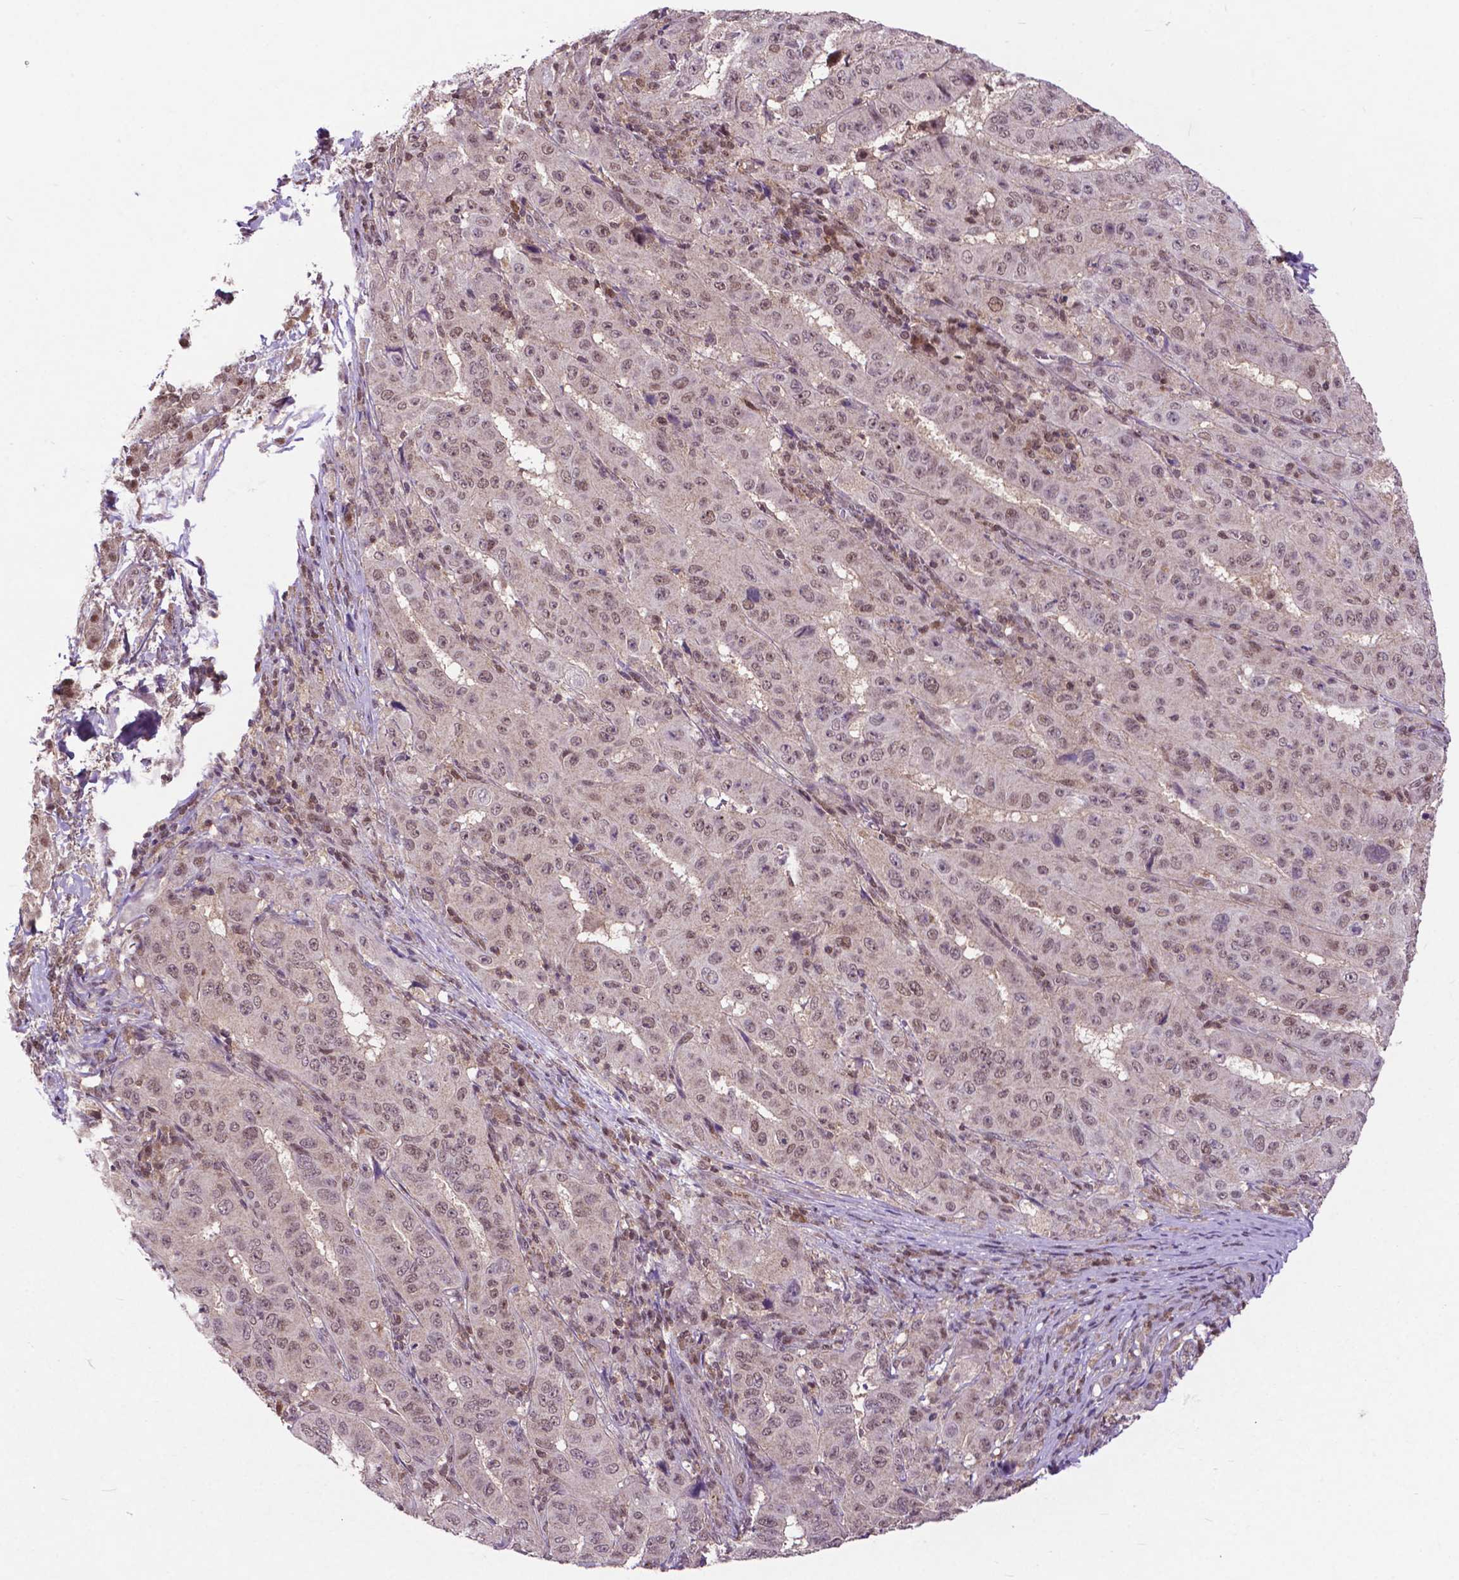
{"staining": {"intensity": "weak", "quantity": ">75%", "location": "nuclear"}, "tissue": "pancreatic cancer", "cell_type": "Tumor cells", "image_type": "cancer", "snomed": [{"axis": "morphology", "description": "Adenocarcinoma, NOS"}, {"axis": "topography", "description": "Pancreas"}], "caption": "This is a photomicrograph of immunohistochemistry staining of pancreatic cancer (adenocarcinoma), which shows weak positivity in the nuclear of tumor cells.", "gene": "FAF1", "patient": {"sex": "male", "age": 63}}